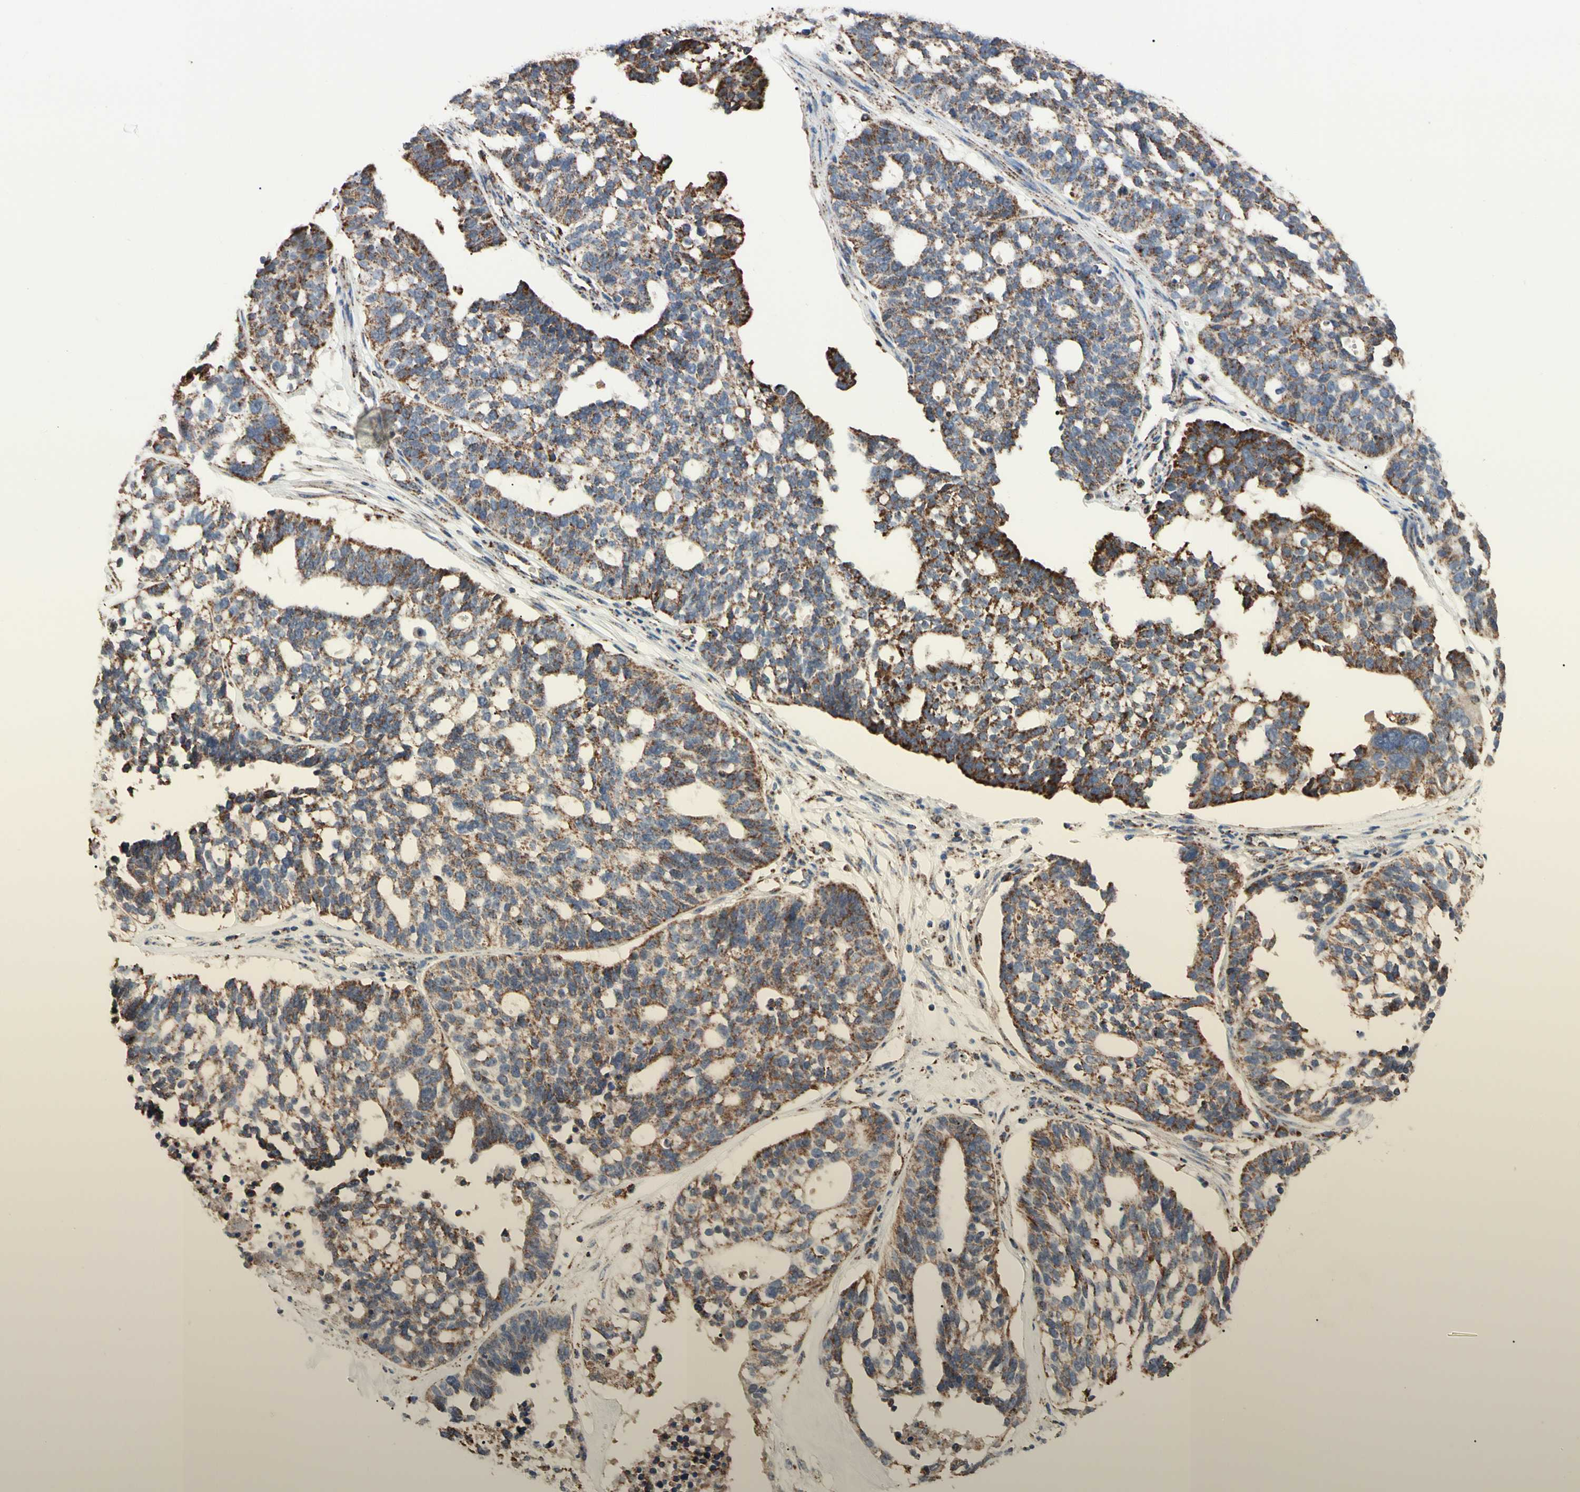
{"staining": {"intensity": "strong", "quantity": ">75%", "location": "cytoplasmic/membranous"}, "tissue": "ovarian cancer", "cell_type": "Tumor cells", "image_type": "cancer", "snomed": [{"axis": "morphology", "description": "Cystadenocarcinoma, serous, NOS"}, {"axis": "topography", "description": "Ovary"}], "caption": "An image of human ovarian cancer (serous cystadenocarcinoma) stained for a protein demonstrates strong cytoplasmic/membranous brown staining in tumor cells.", "gene": "FAM110B", "patient": {"sex": "female", "age": 59}}